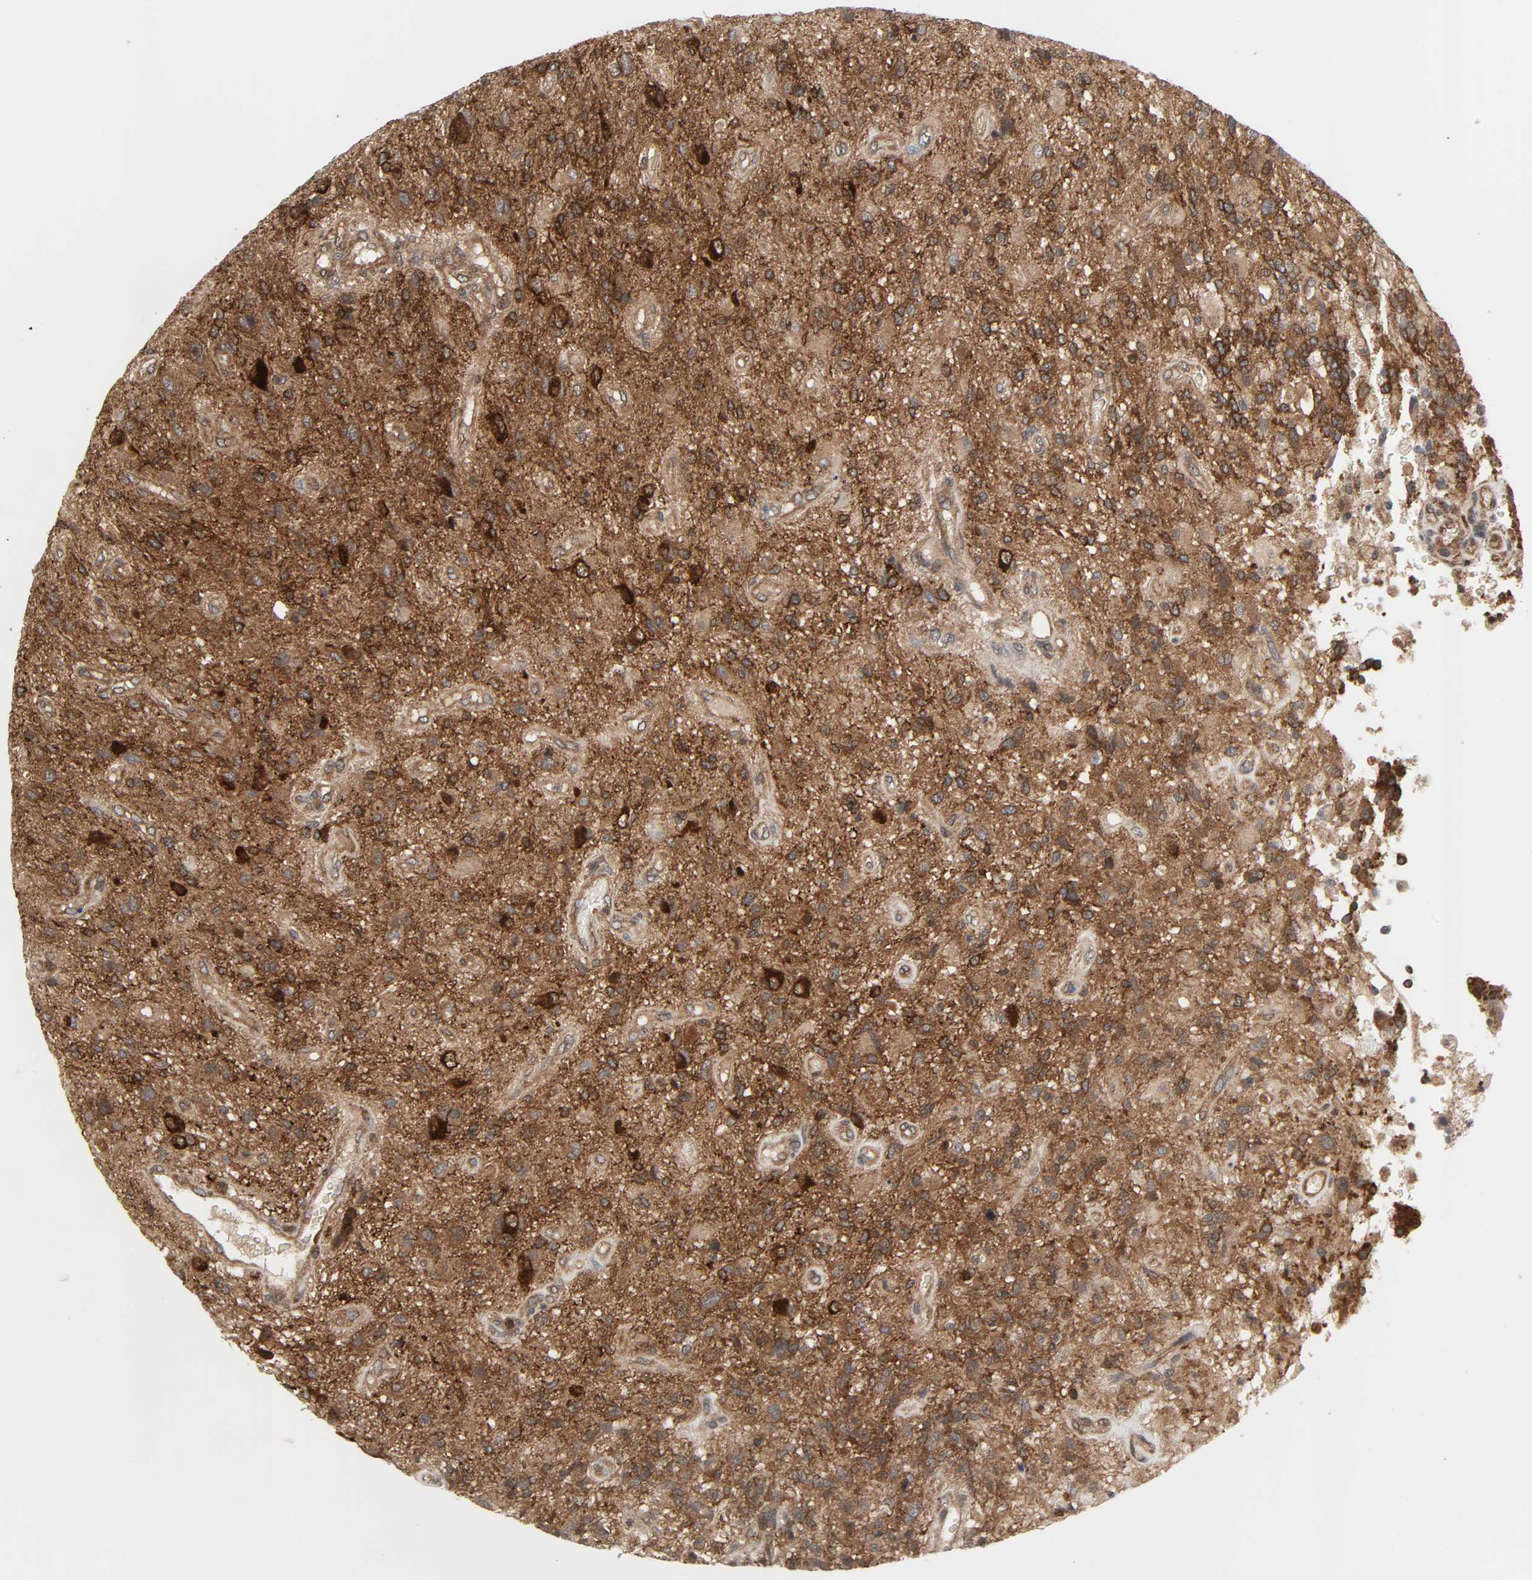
{"staining": {"intensity": "moderate", "quantity": "25%-75%", "location": "cytoplasmic/membranous"}, "tissue": "glioma", "cell_type": "Tumor cells", "image_type": "cancer", "snomed": [{"axis": "morphology", "description": "Normal tissue, NOS"}, {"axis": "morphology", "description": "Glioma, malignant, High grade"}, {"axis": "topography", "description": "Cerebral cortex"}], "caption": "Immunohistochemical staining of human malignant high-grade glioma exhibits medium levels of moderate cytoplasmic/membranous positivity in approximately 25%-75% of tumor cells.", "gene": "GSK3A", "patient": {"sex": "male", "age": 75}}